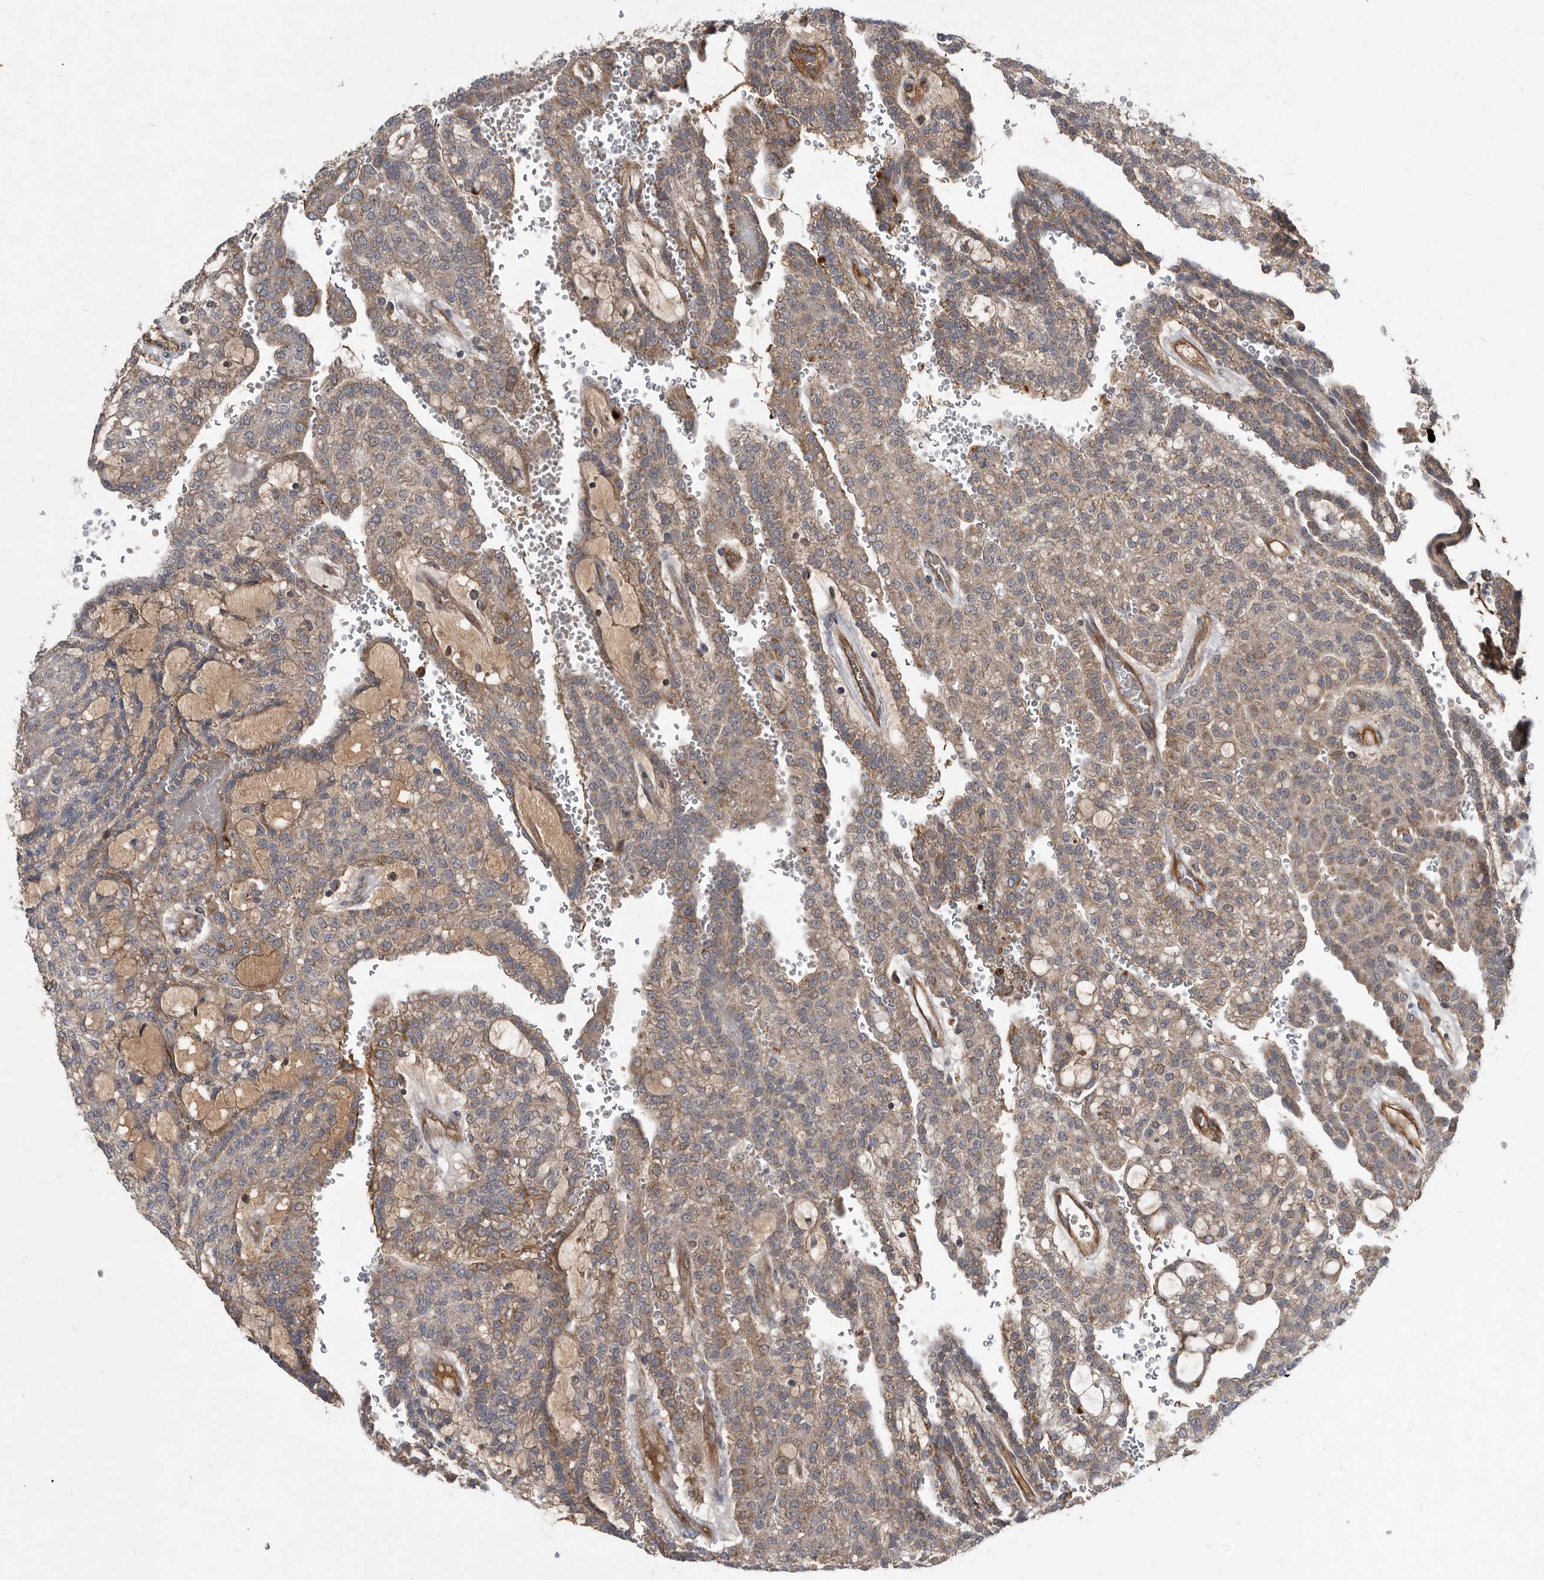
{"staining": {"intensity": "weak", "quantity": "25%-75%", "location": "cytoplasmic/membranous"}, "tissue": "renal cancer", "cell_type": "Tumor cells", "image_type": "cancer", "snomed": [{"axis": "morphology", "description": "Adenocarcinoma, NOS"}, {"axis": "topography", "description": "Kidney"}], "caption": "Protein staining of renal cancer (adenocarcinoma) tissue reveals weak cytoplasmic/membranous staining in approximately 25%-75% of tumor cells.", "gene": "PI15", "patient": {"sex": "male", "age": 63}}